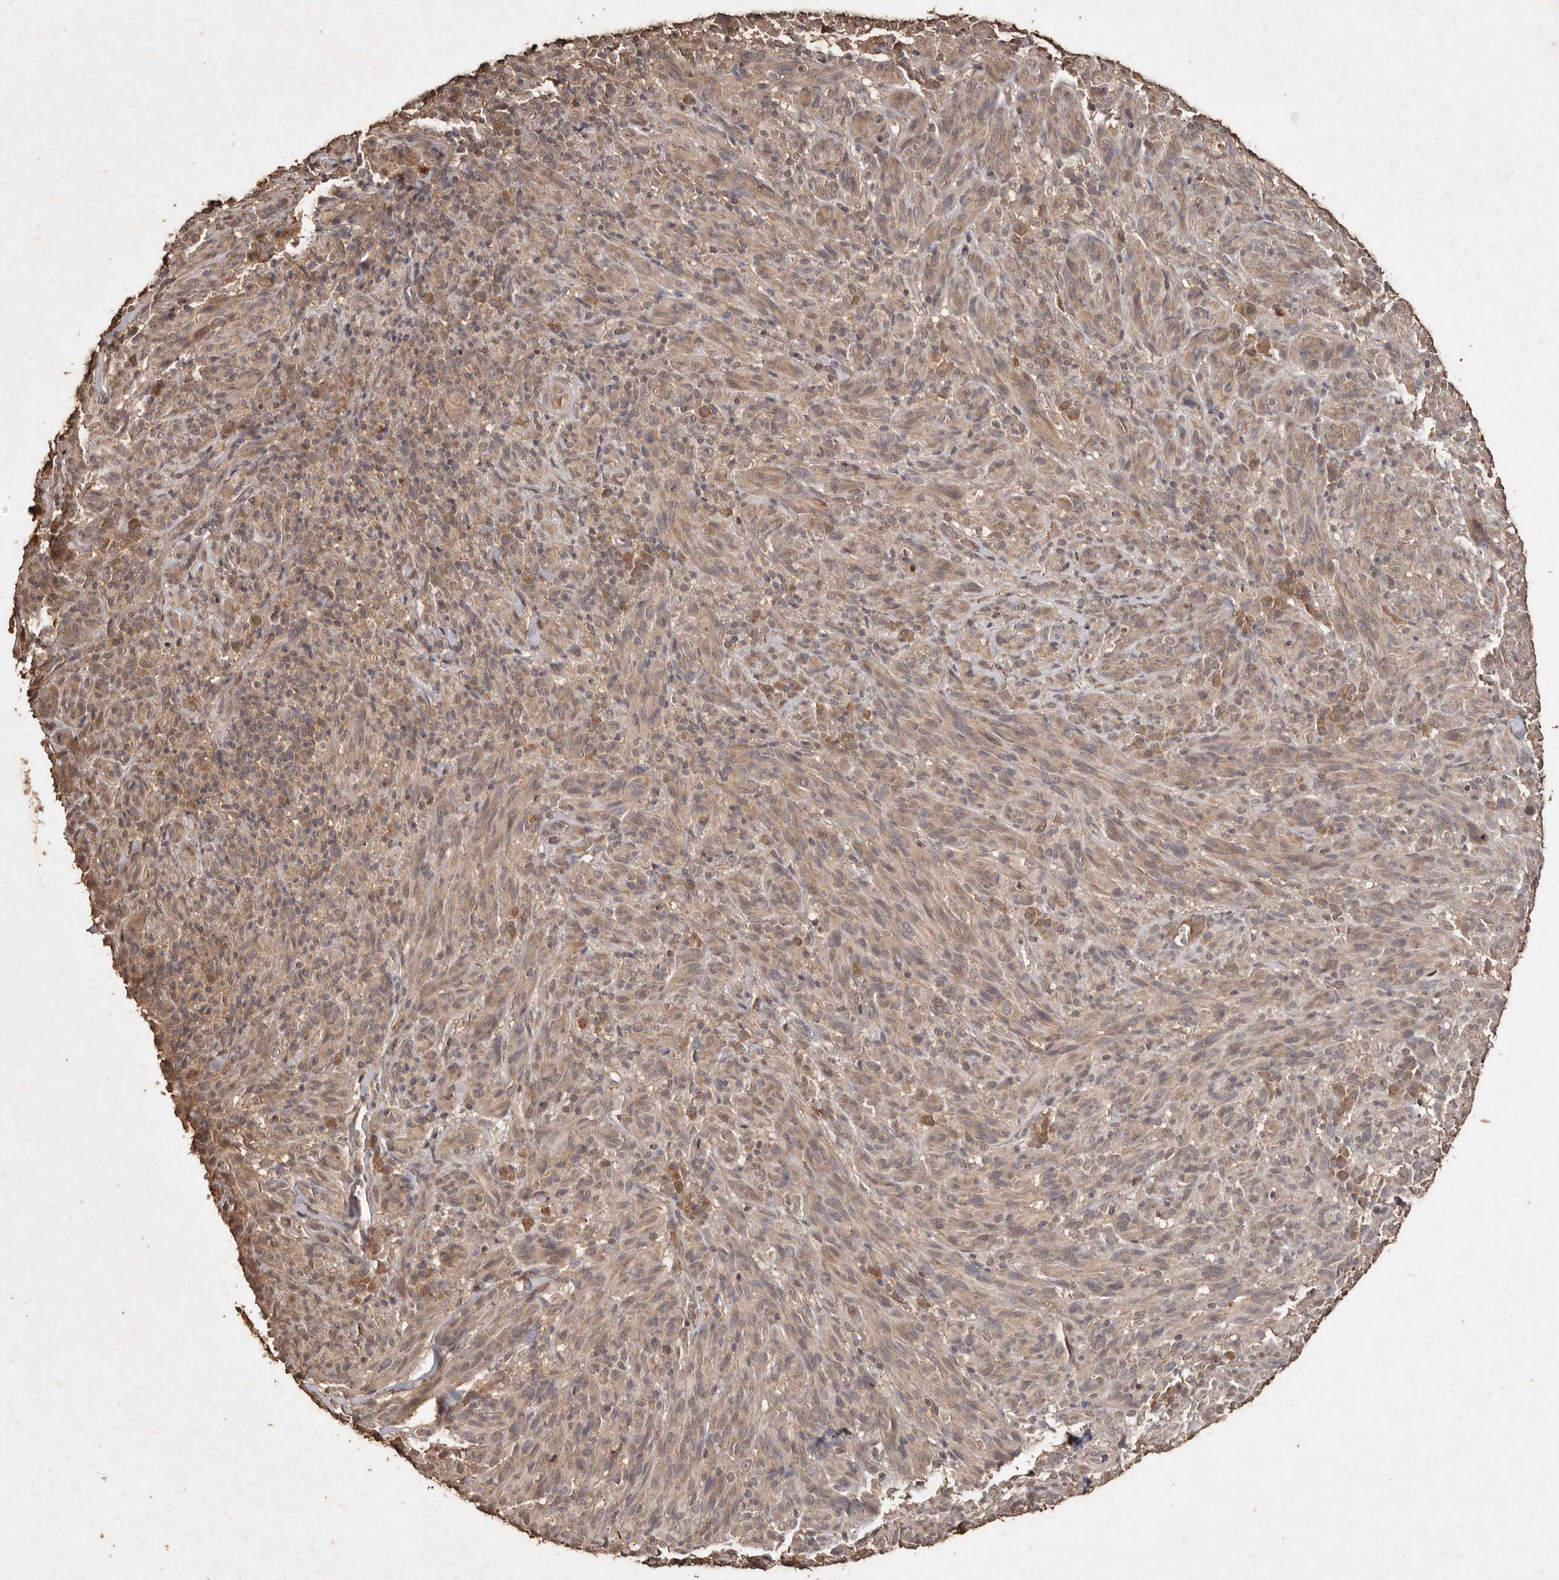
{"staining": {"intensity": "weak", "quantity": ">75%", "location": "cytoplasmic/membranous"}, "tissue": "melanoma", "cell_type": "Tumor cells", "image_type": "cancer", "snomed": [{"axis": "morphology", "description": "Malignant melanoma, NOS"}, {"axis": "topography", "description": "Skin of head"}], "caption": "Immunohistochemical staining of human melanoma demonstrates low levels of weak cytoplasmic/membranous protein staining in approximately >75% of tumor cells. (DAB = brown stain, brightfield microscopy at high magnification).", "gene": "PKDCC", "patient": {"sex": "male", "age": 96}}